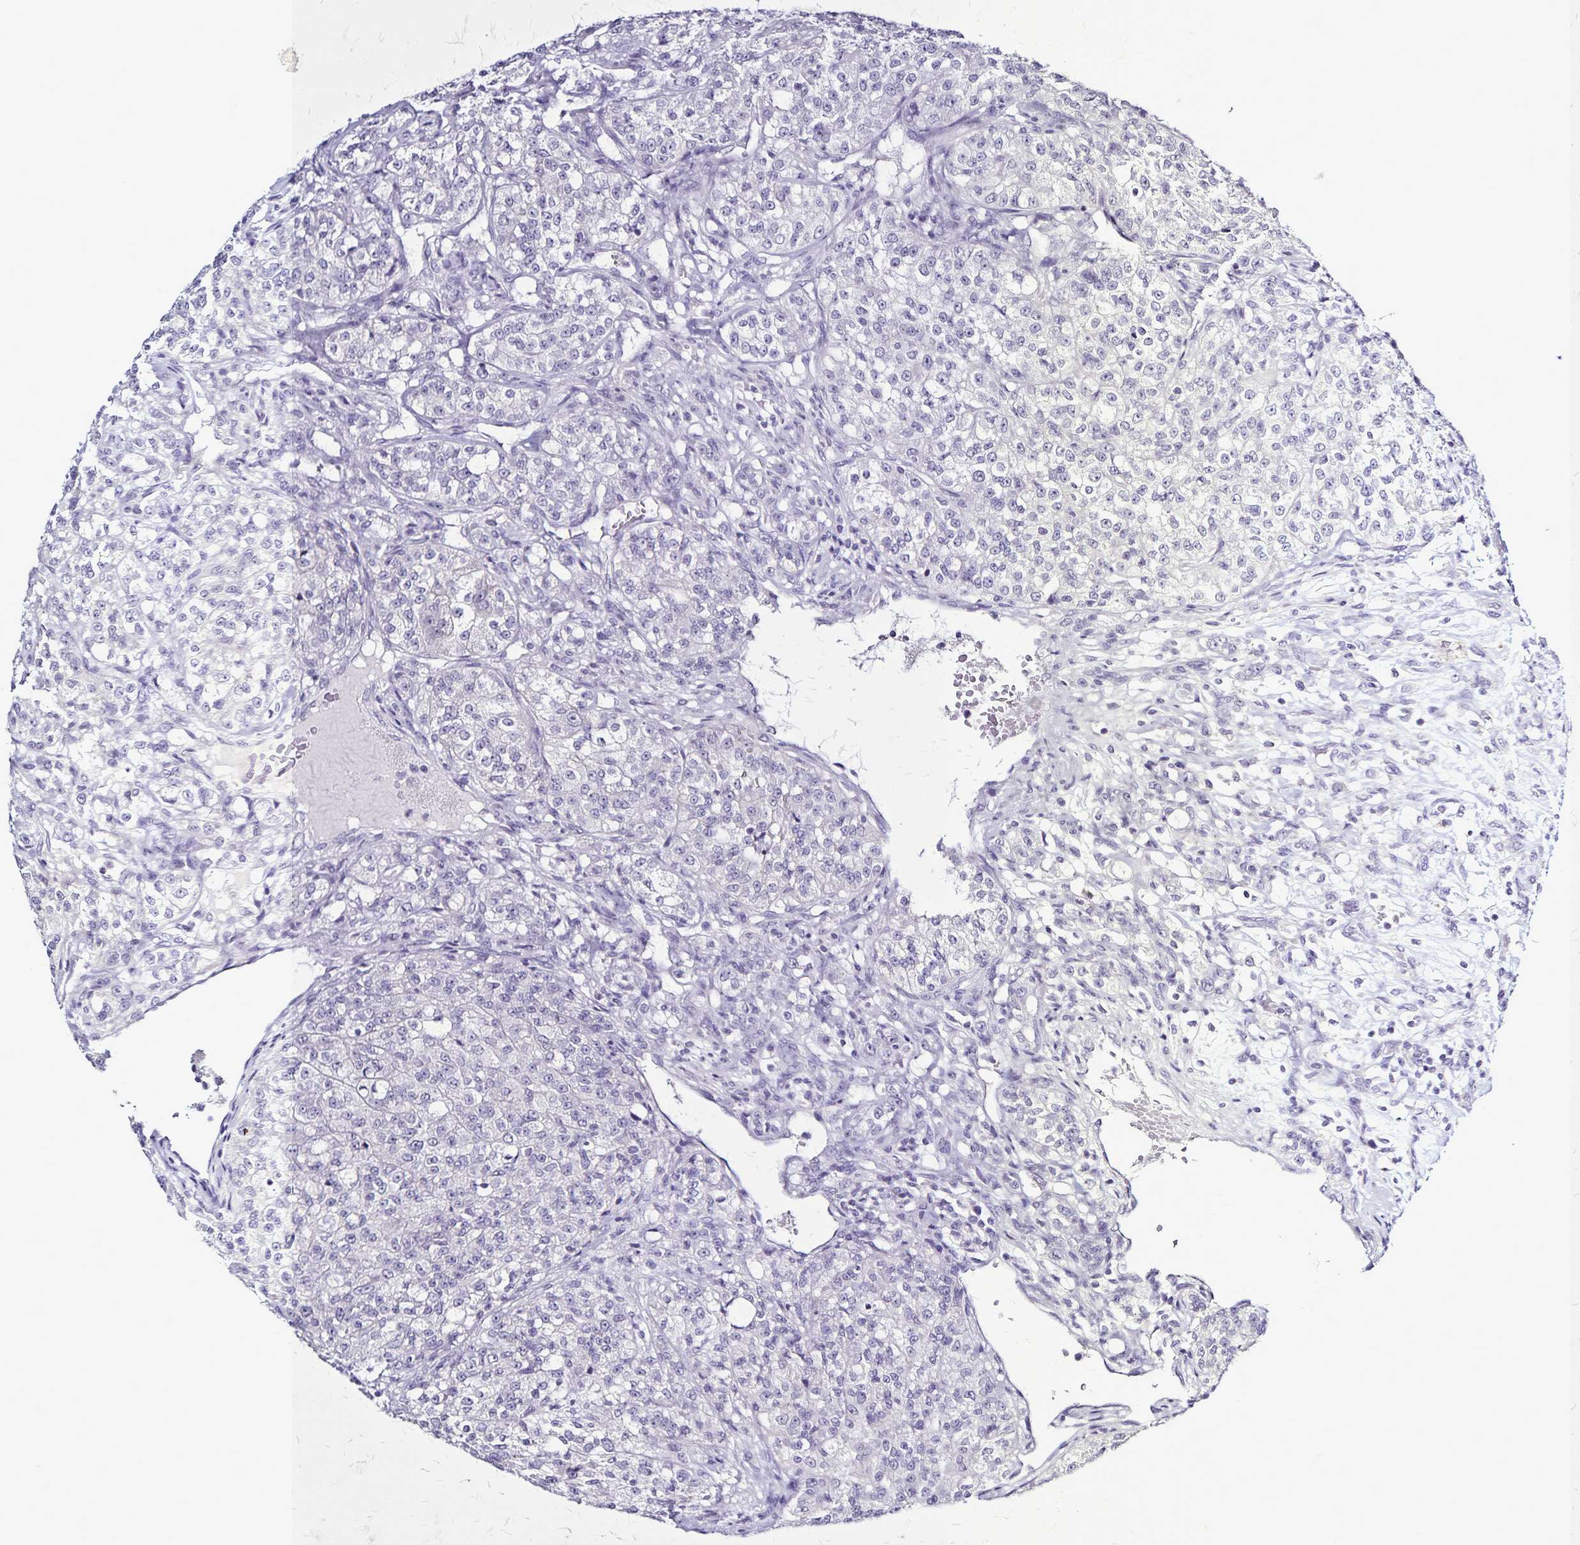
{"staining": {"intensity": "negative", "quantity": "none", "location": "none"}, "tissue": "renal cancer", "cell_type": "Tumor cells", "image_type": "cancer", "snomed": [{"axis": "morphology", "description": "Adenocarcinoma, NOS"}, {"axis": "topography", "description": "Kidney"}], "caption": "The immunohistochemistry image has no significant staining in tumor cells of renal cancer (adenocarcinoma) tissue.", "gene": "PLXNA4", "patient": {"sex": "female", "age": 63}}